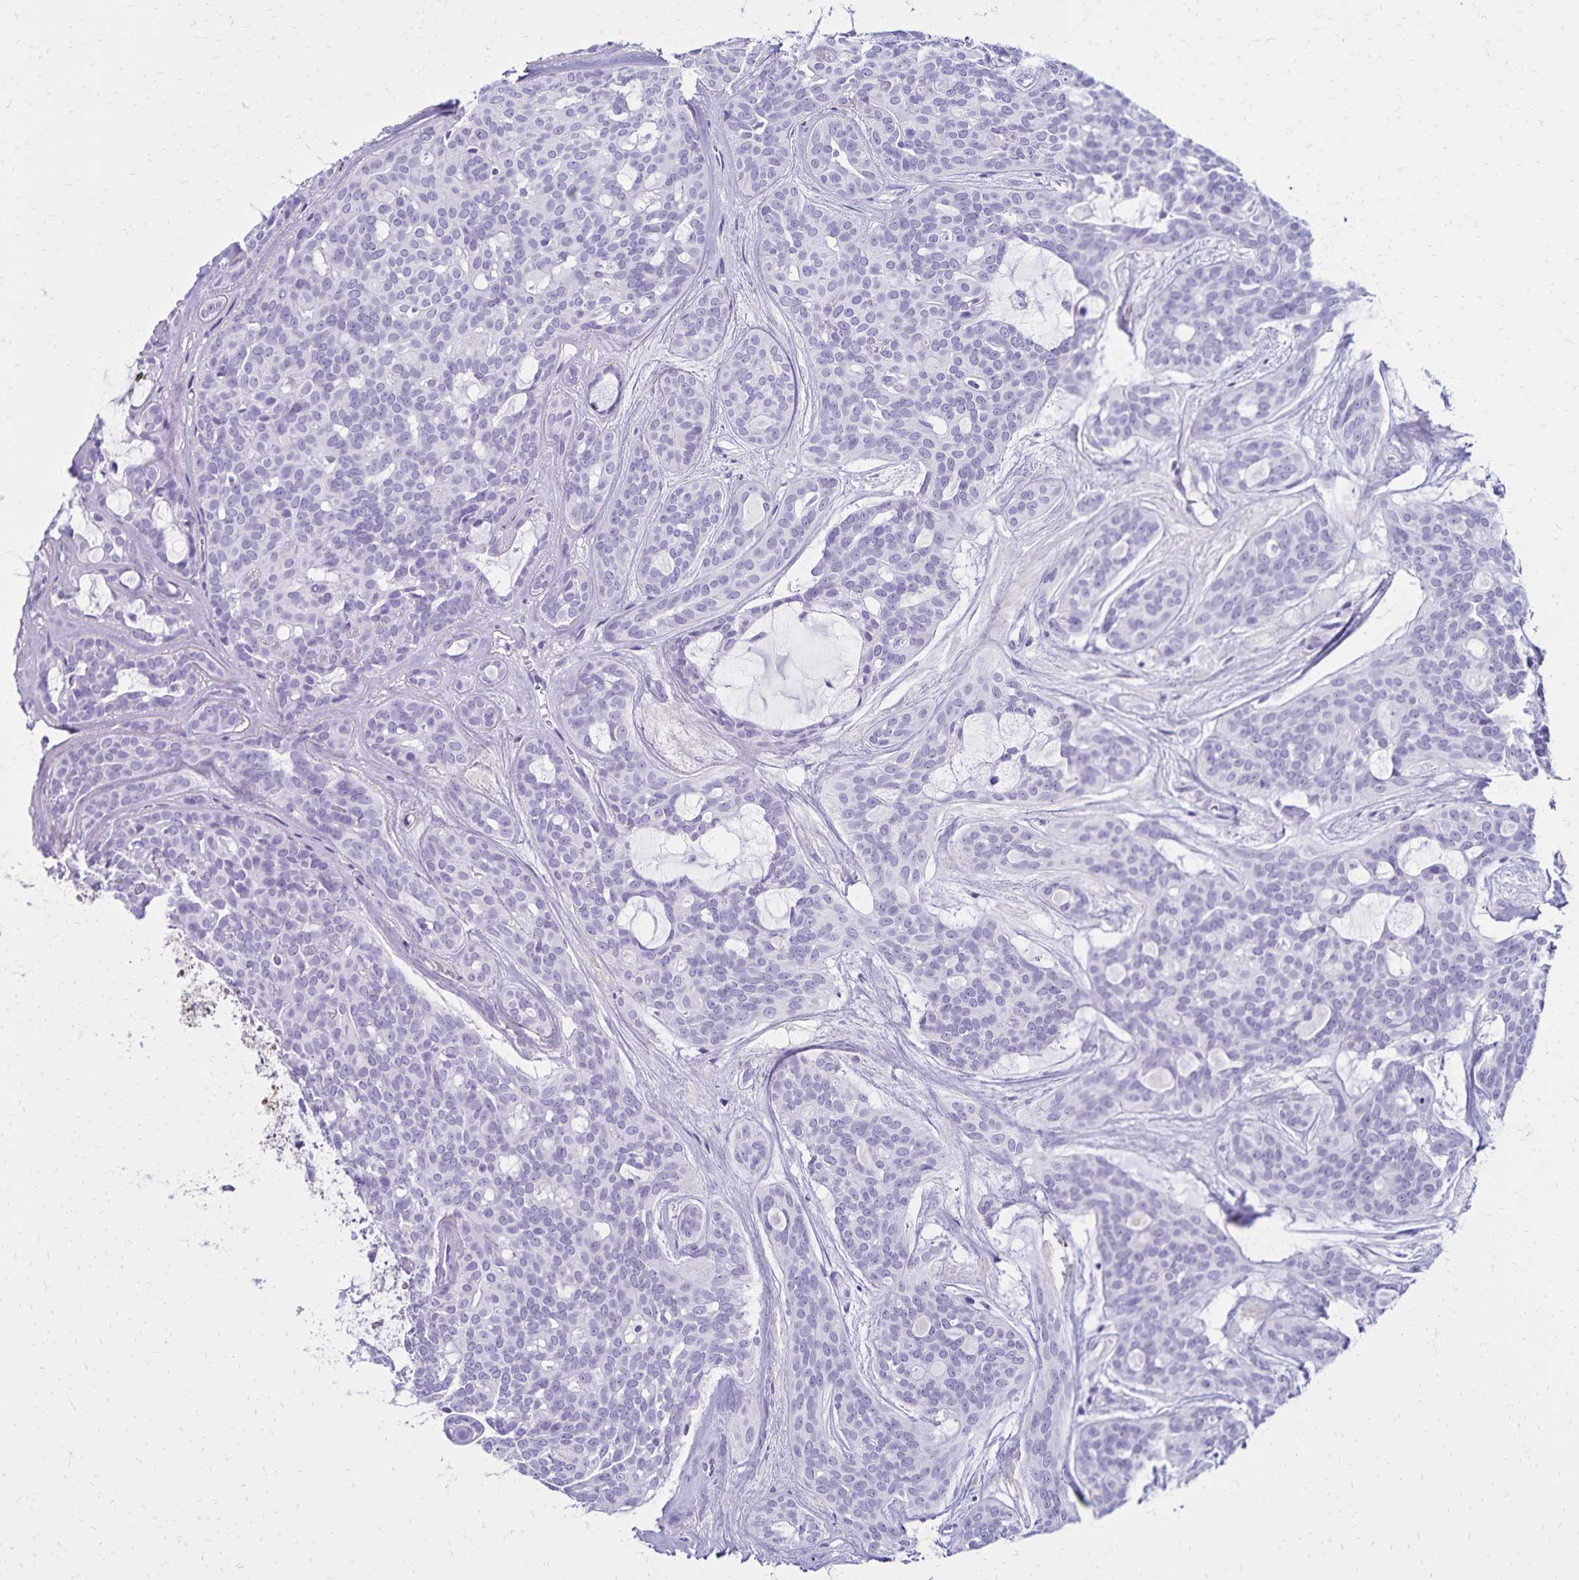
{"staining": {"intensity": "negative", "quantity": "none", "location": "none"}, "tissue": "head and neck cancer", "cell_type": "Tumor cells", "image_type": "cancer", "snomed": [{"axis": "morphology", "description": "Adenocarcinoma, NOS"}, {"axis": "topography", "description": "Head-Neck"}], "caption": "Immunohistochemistry (IHC) micrograph of human adenocarcinoma (head and neck) stained for a protein (brown), which demonstrates no staining in tumor cells.", "gene": "CD27", "patient": {"sex": "male", "age": 66}}